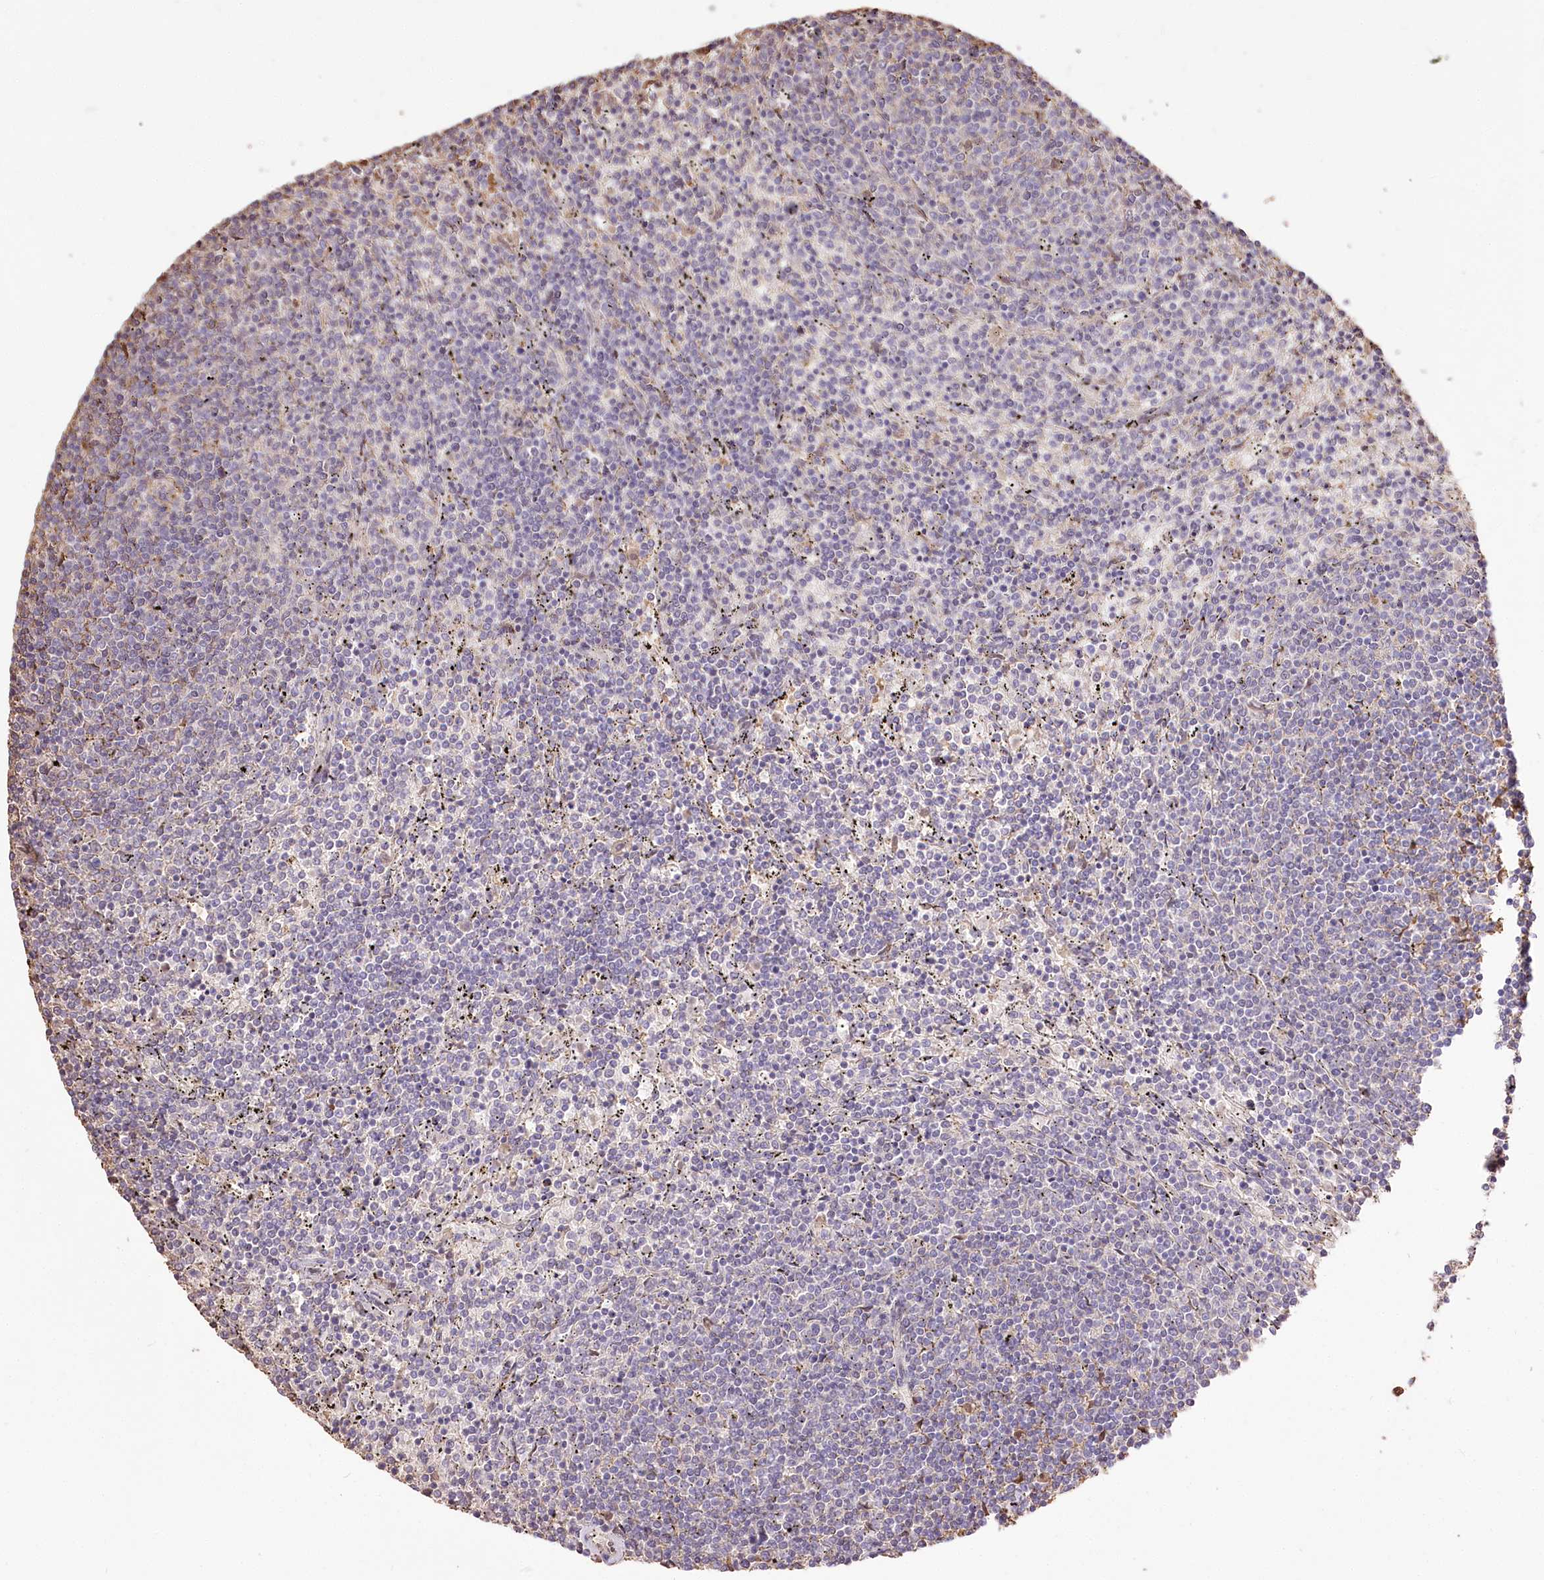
{"staining": {"intensity": "negative", "quantity": "none", "location": "none"}, "tissue": "lymphoma", "cell_type": "Tumor cells", "image_type": "cancer", "snomed": [{"axis": "morphology", "description": "Malignant lymphoma, non-Hodgkin's type, Low grade"}, {"axis": "topography", "description": "Spleen"}], "caption": "An immunohistochemistry (IHC) micrograph of malignant lymphoma, non-Hodgkin's type (low-grade) is shown. There is no staining in tumor cells of malignant lymphoma, non-Hodgkin's type (low-grade).", "gene": "R3HDM2", "patient": {"sex": "female", "age": 50}}